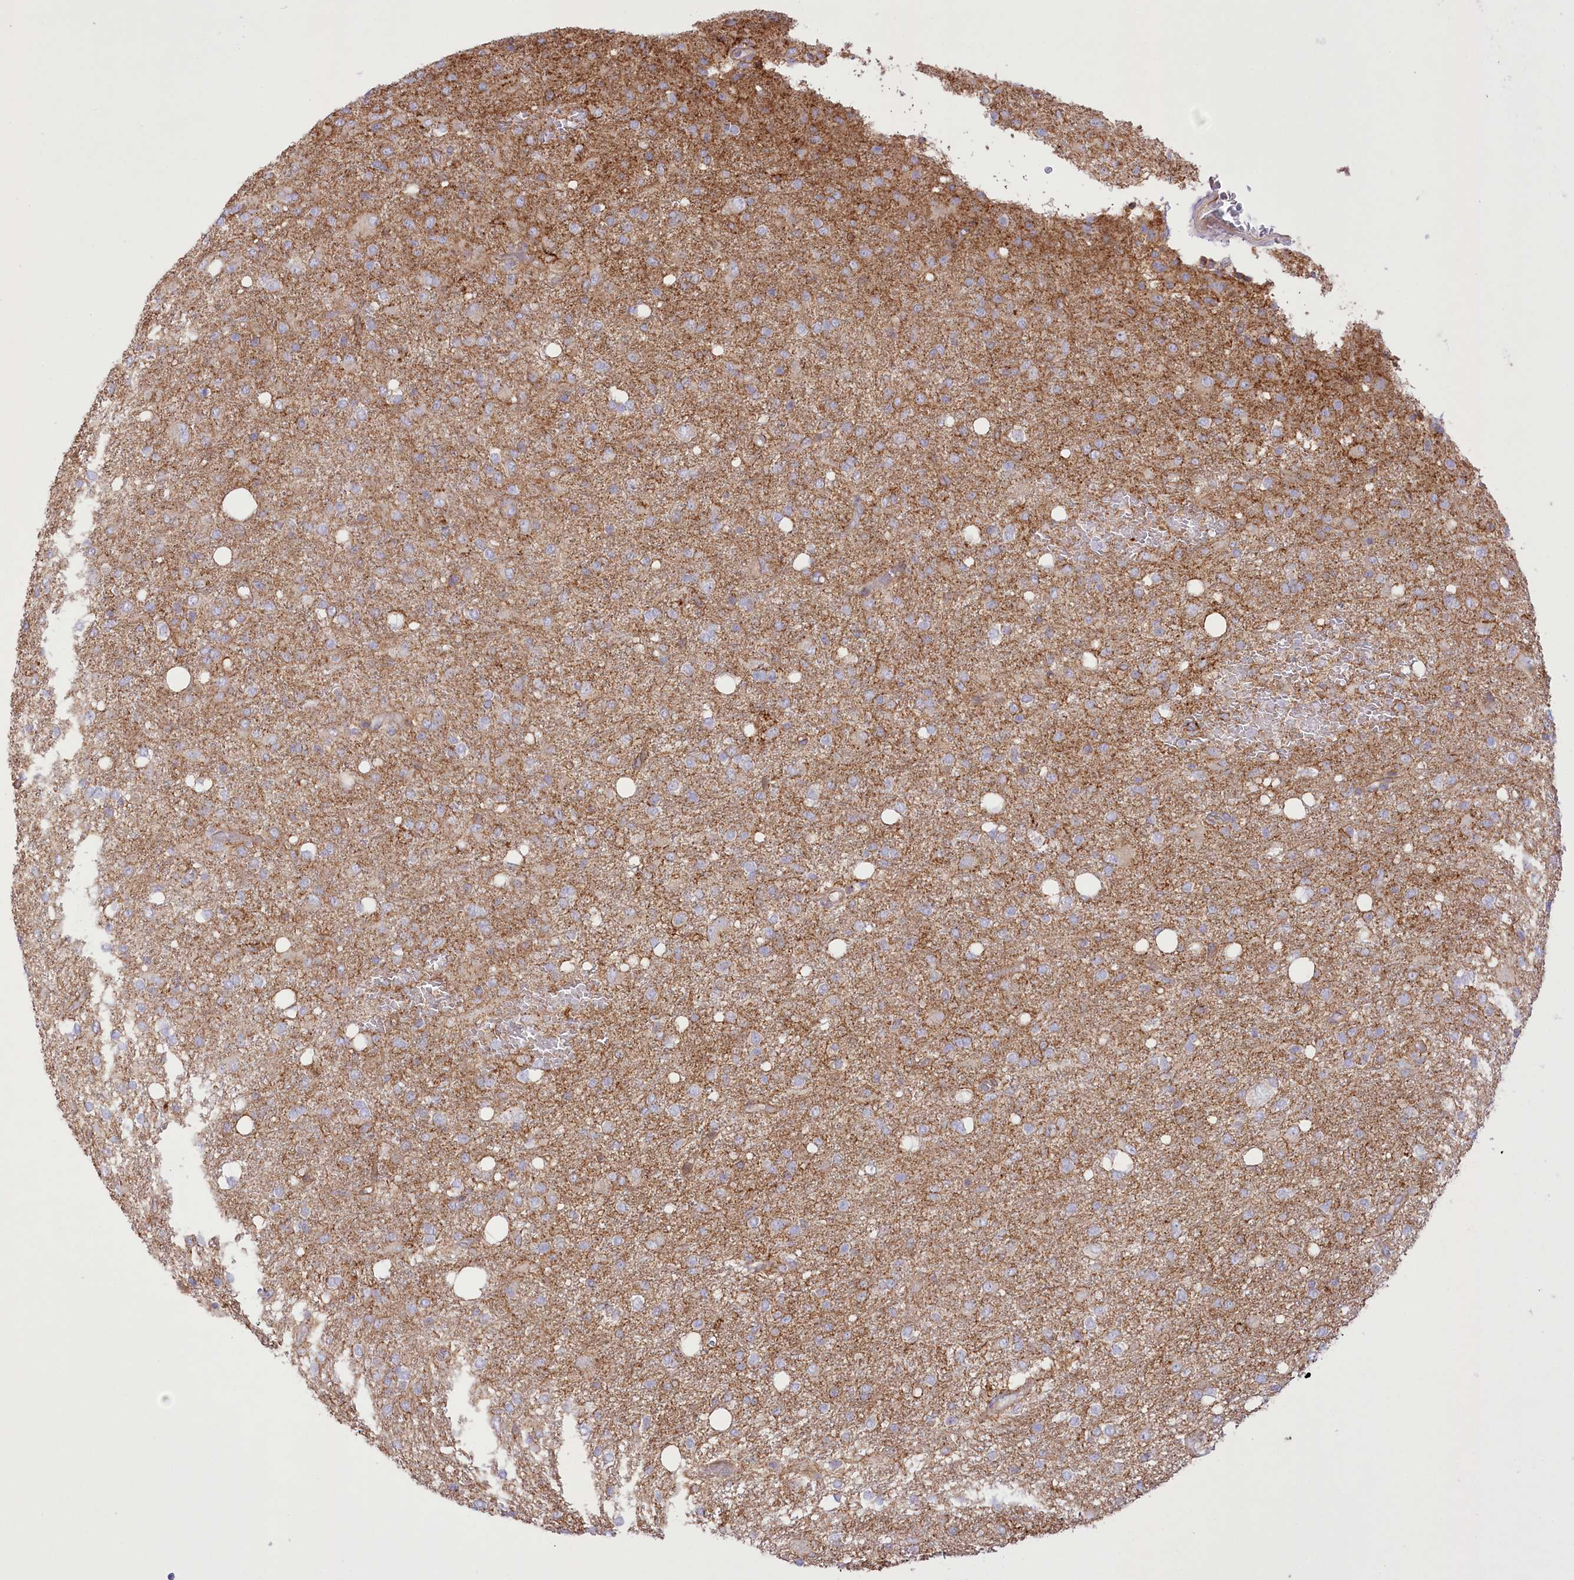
{"staining": {"intensity": "moderate", "quantity": "<25%", "location": "cytoplasmic/membranous"}, "tissue": "glioma", "cell_type": "Tumor cells", "image_type": "cancer", "snomed": [{"axis": "morphology", "description": "Glioma, malignant, High grade"}, {"axis": "topography", "description": "Brain"}], "caption": "Glioma stained with immunohistochemistry (IHC) exhibits moderate cytoplasmic/membranous positivity in about <25% of tumor cells. Using DAB (brown) and hematoxylin (blue) stains, captured at high magnification using brightfield microscopy.", "gene": "FAM216A", "patient": {"sex": "female", "age": 59}}